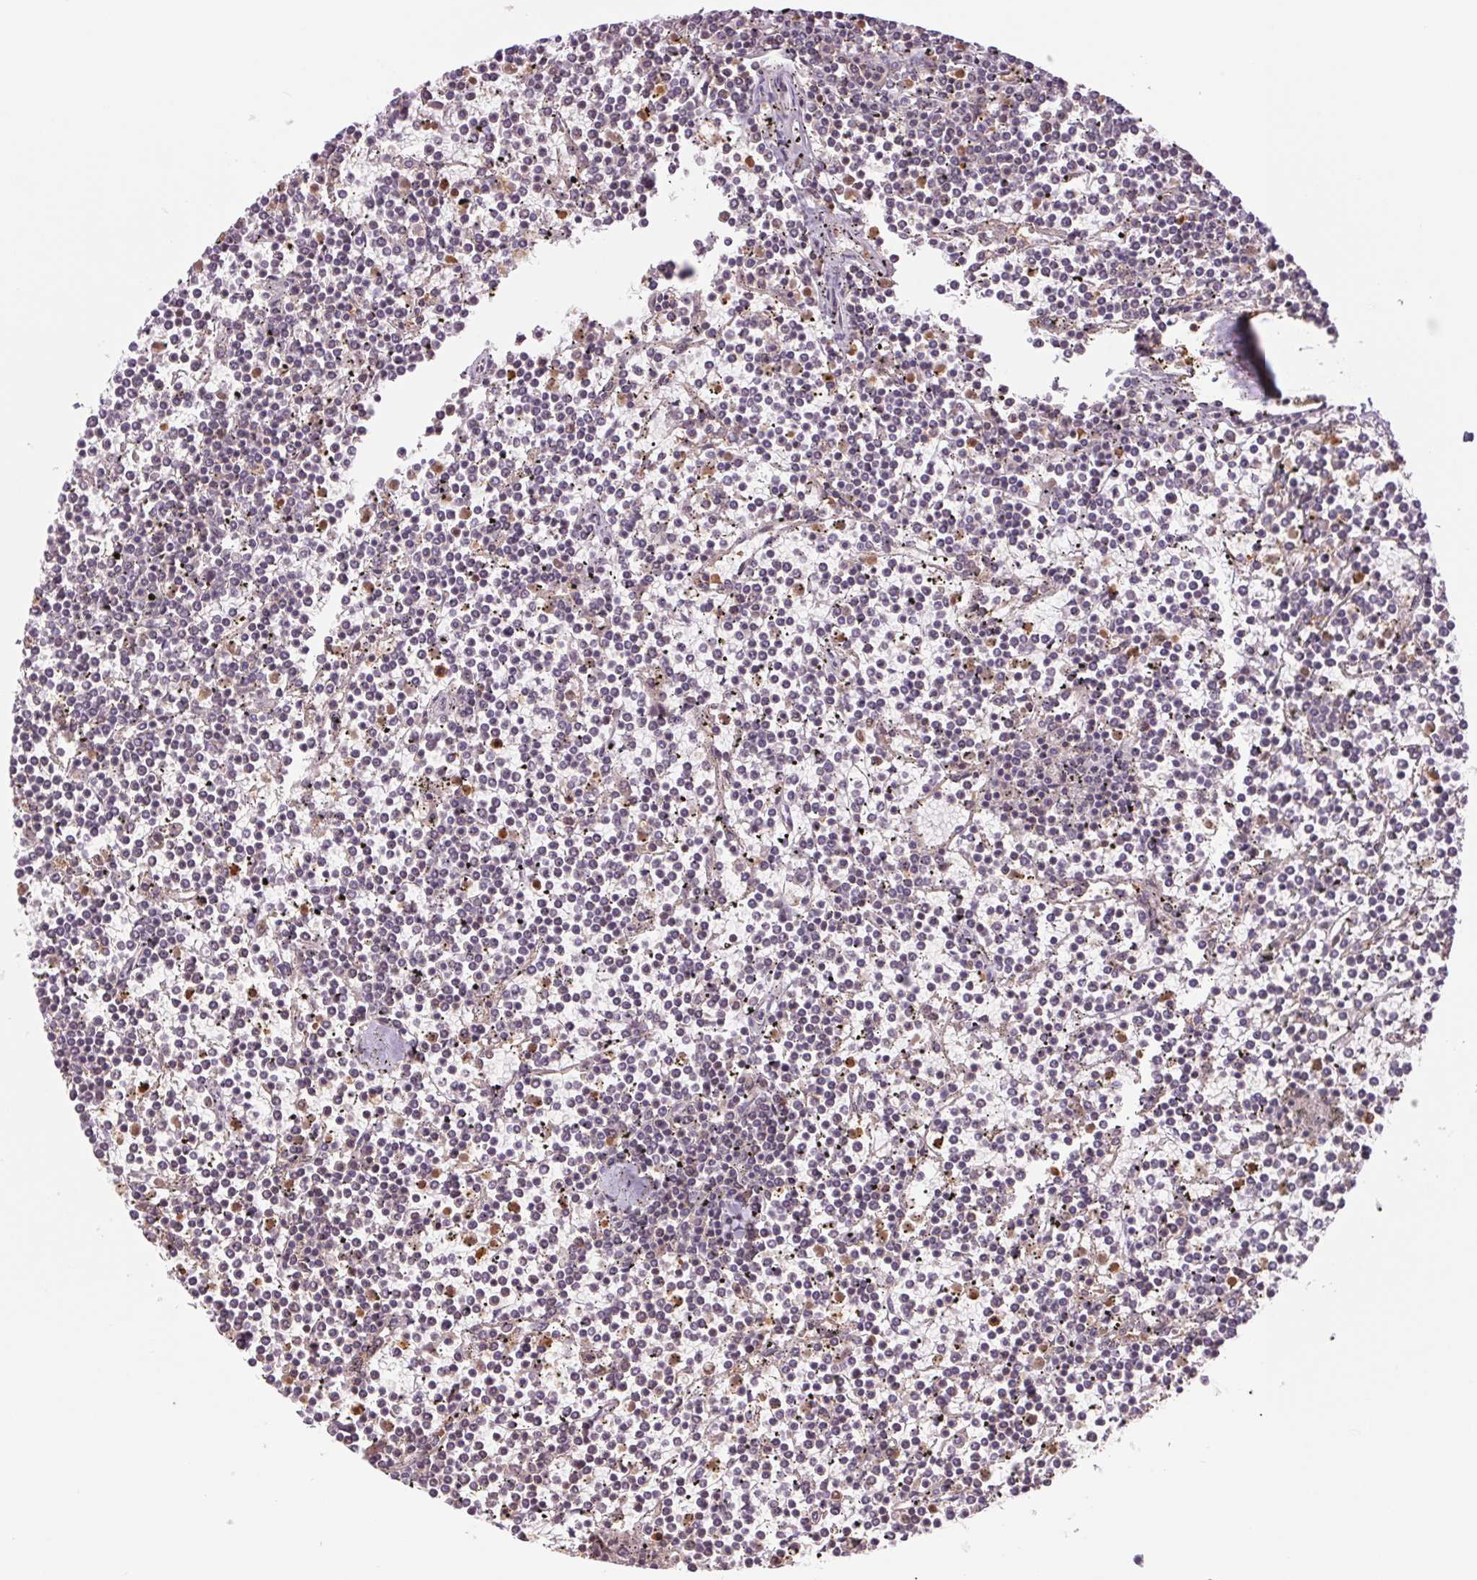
{"staining": {"intensity": "negative", "quantity": "none", "location": "none"}, "tissue": "lymphoma", "cell_type": "Tumor cells", "image_type": "cancer", "snomed": [{"axis": "morphology", "description": "Malignant lymphoma, non-Hodgkin's type, Low grade"}, {"axis": "topography", "description": "Spleen"}], "caption": "There is no significant expression in tumor cells of lymphoma. (DAB IHC visualized using brightfield microscopy, high magnification).", "gene": "CDC123", "patient": {"sex": "female", "age": 19}}